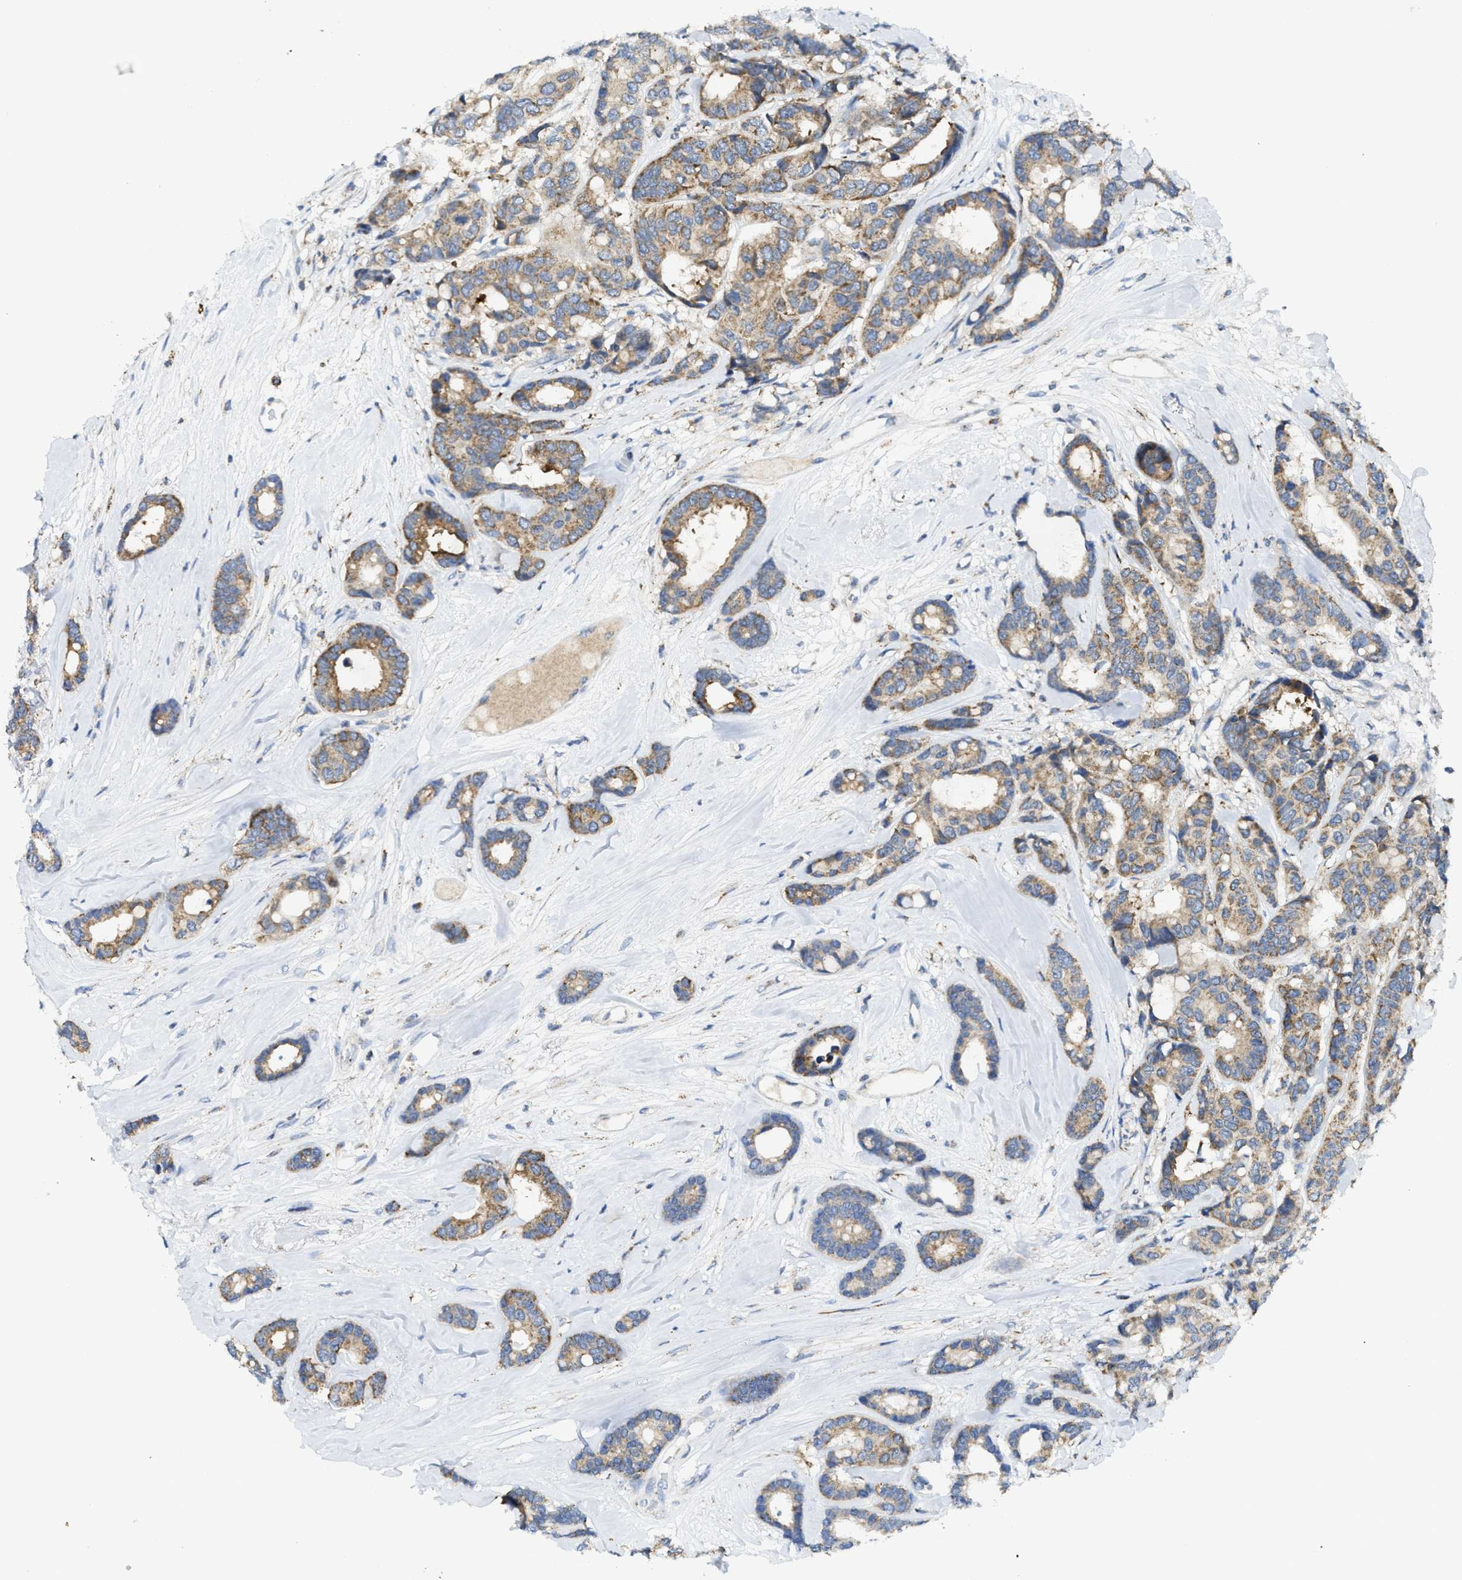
{"staining": {"intensity": "moderate", "quantity": ">75%", "location": "cytoplasmic/membranous"}, "tissue": "breast cancer", "cell_type": "Tumor cells", "image_type": "cancer", "snomed": [{"axis": "morphology", "description": "Duct carcinoma"}, {"axis": "topography", "description": "Breast"}], "caption": "Immunohistochemical staining of breast cancer (invasive ductal carcinoma) reveals medium levels of moderate cytoplasmic/membranous positivity in approximately >75% of tumor cells.", "gene": "GATD3", "patient": {"sex": "female", "age": 87}}